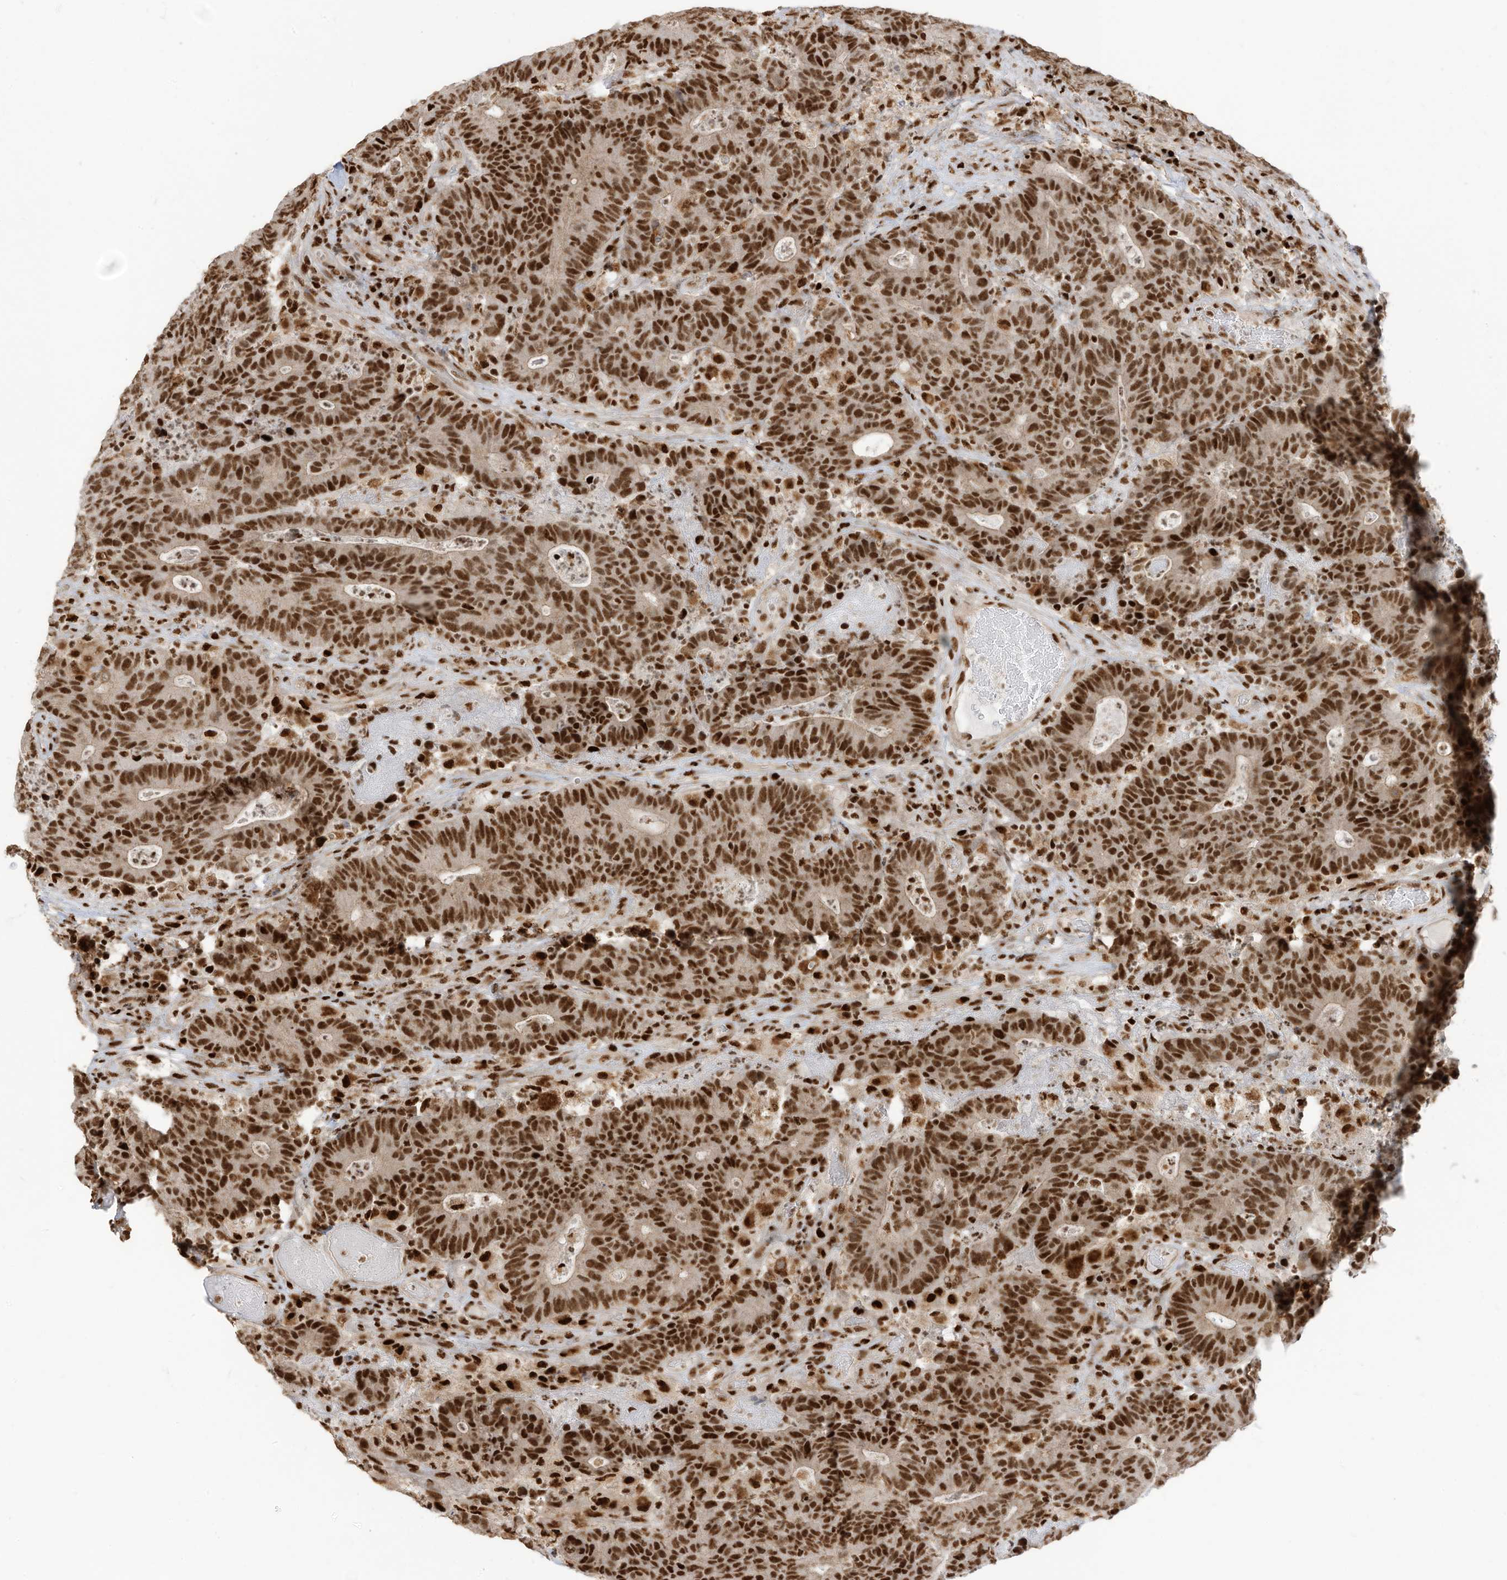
{"staining": {"intensity": "strong", "quantity": ">75%", "location": "nuclear"}, "tissue": "colorectal cancer", "cell_type": "Tumor cells", "image_type": "cancer", "snomed": [{"axis": "morphology", "description": "Normal tissue, NOS"}, {"axis": "morphology", "description": "Adenocarcinoma, NOS"}, {"axis": "topography", "description": "Colon"}], "caption": "Tumor cells display strong nuclear positivity in approximately >75% of cells in adenocarcinoma (colorectal).", "gene": "SAMD15", "patient": {"sex": "female", "age": 75}}